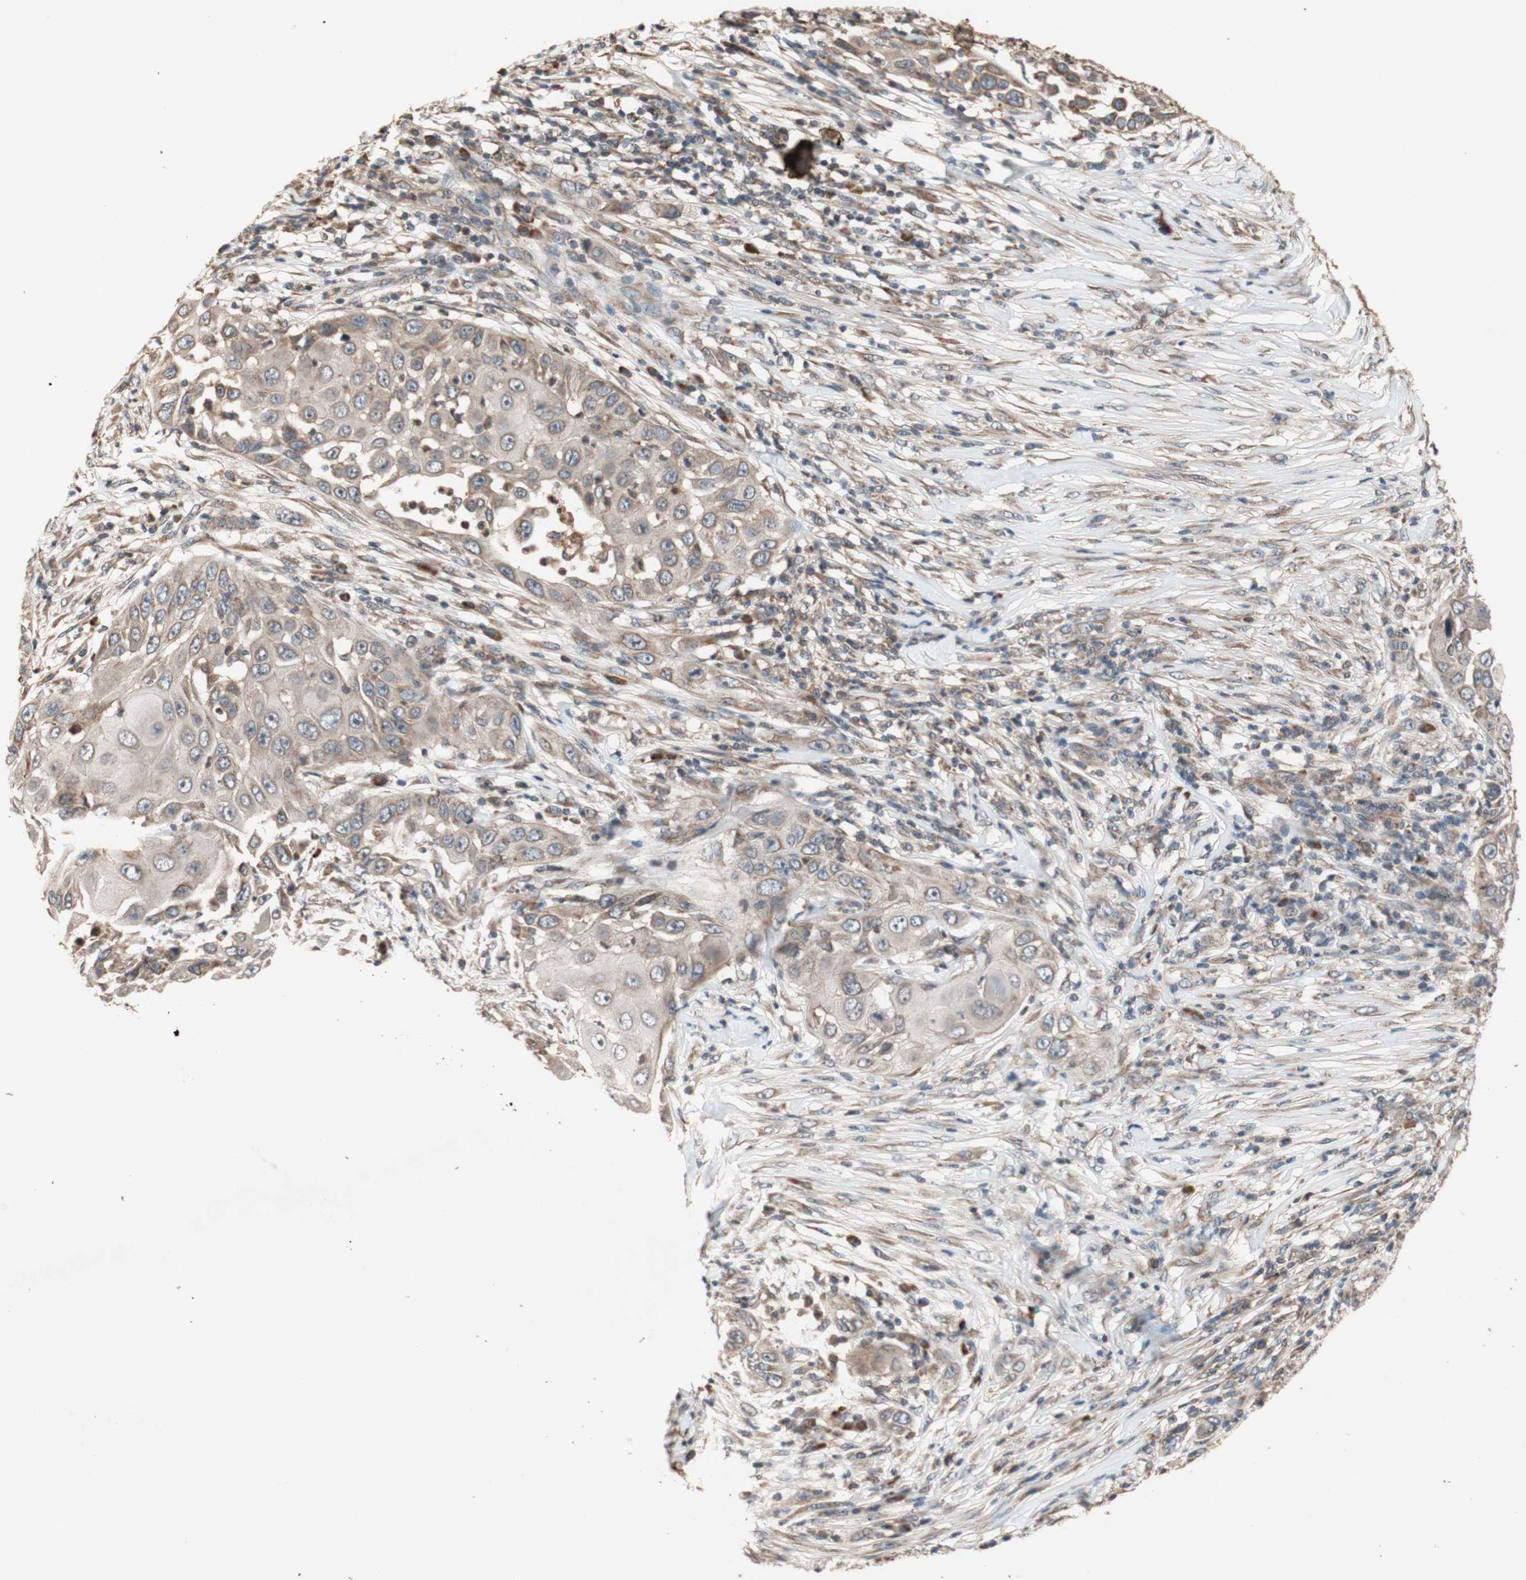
{"staining": {"intensity": "weak", "quantity": ">75%", "location": "cytoplasmic/membranous"}, "tissue": "skin cancer", "cell_type": "Tumor cells", "image_type": "cancer", "snomed": [{"axis": "morphology", "description": "Squamous cell carcinoma, NOS"}, {"axis": "topography", "description": "Skin"}], "caption": "Human skin squamous cell carcinoma stained with a protein marker exhibits weak staining in tumor cells.", "gene": "DDOST", "patient": {"sex": "female", "age": 44}}